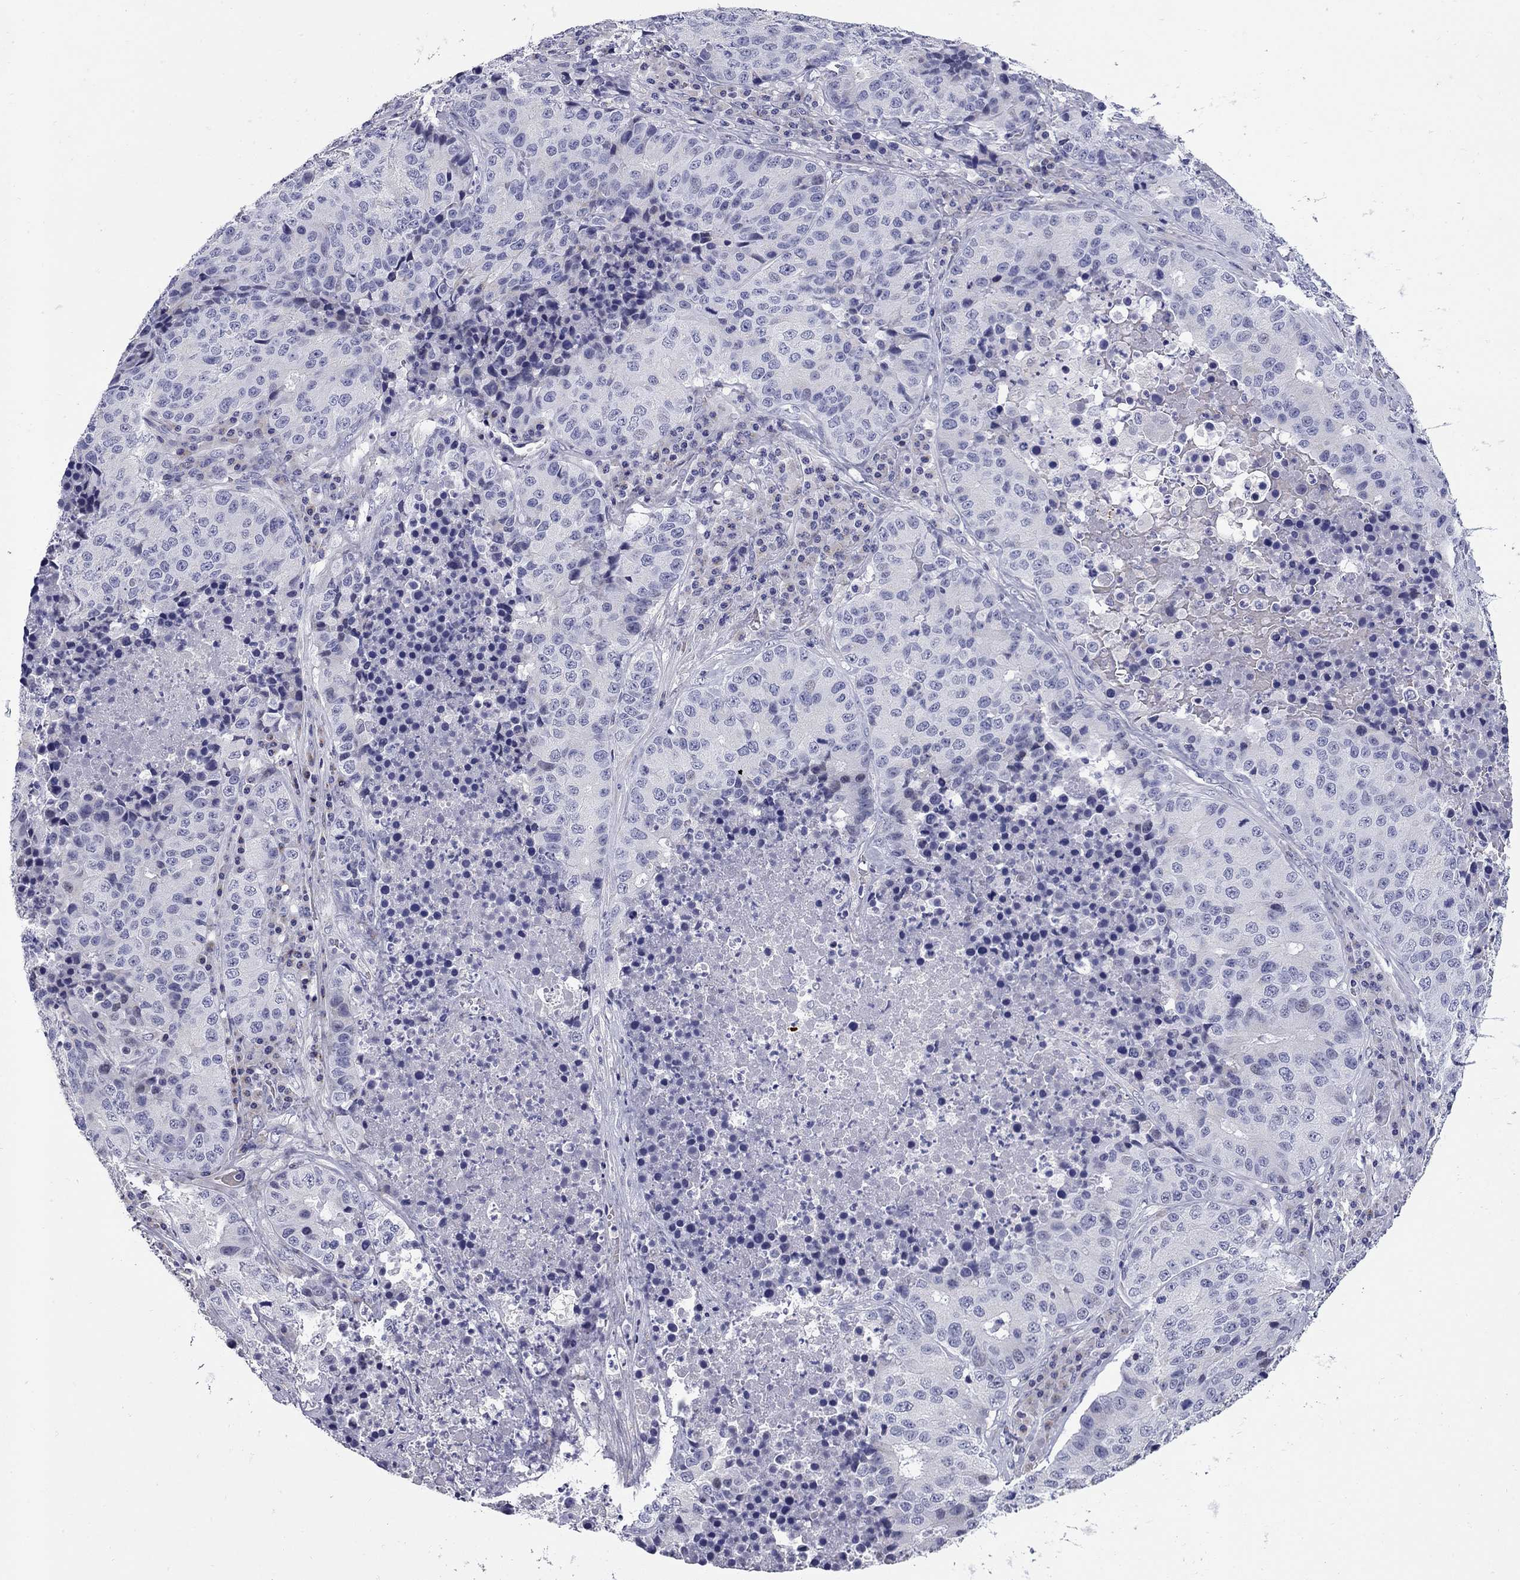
{"staining": {"intensity": "negative", "quantity": "none", "location": "none"}, "tissue": "stomach cancer", "cell_type": "Tumor cells", "image_type": "cancer", "snomed": [{"axis": "morphology", "description": "Adenocarcinoma, NOS"}, {"axis": "topography", "description": "Stomach"}], "caption": "Stomach cancer was stained to show a protein in brown. There is no significant expression in tumor cells.", "gene": "C8orf88", "patient": {"sex": "male", "age": 71}}